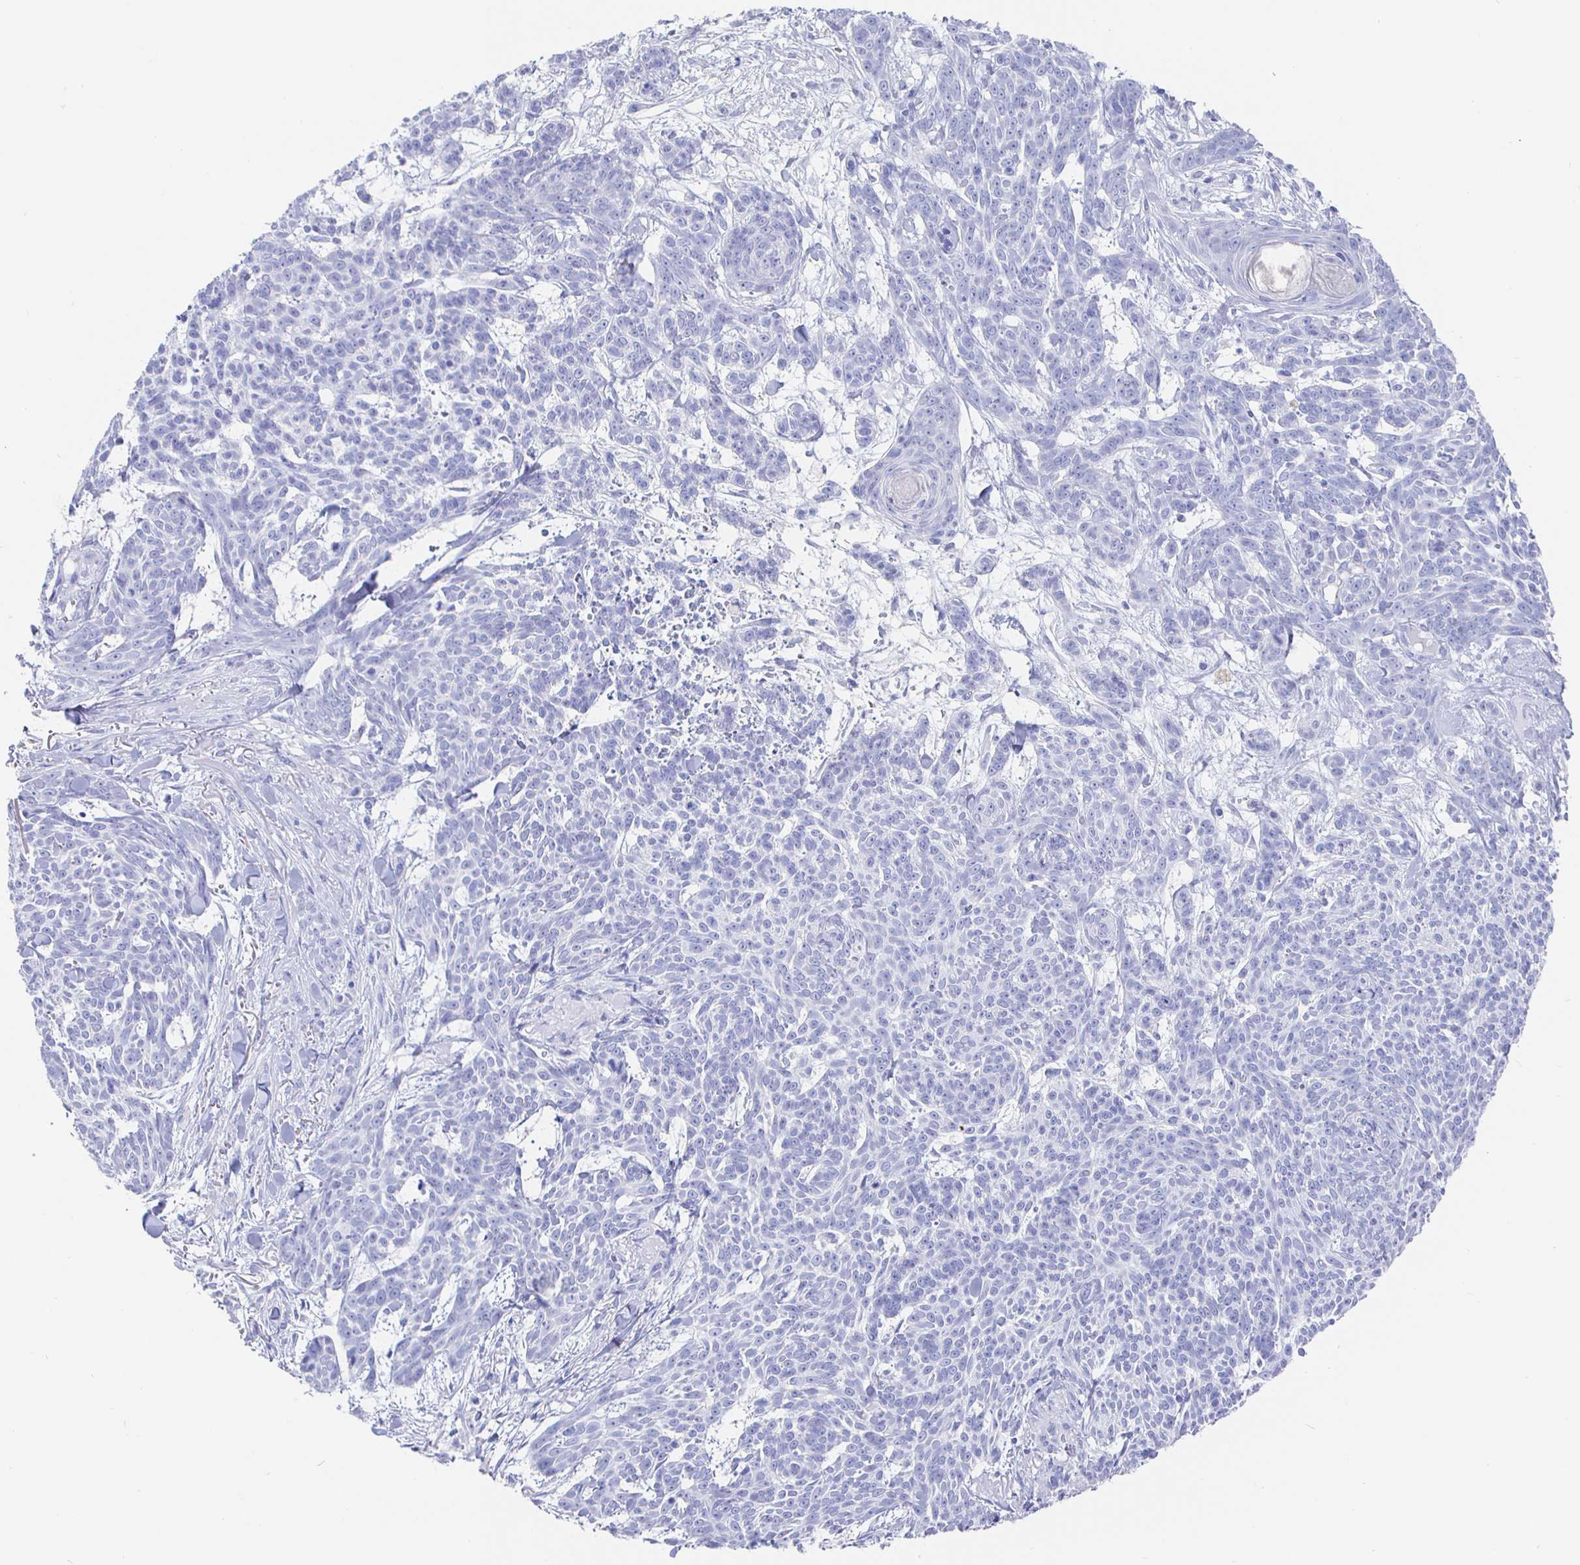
{"staining": {"intensity": "negative", "quantity": "none", "location": "none"}, "tissue": "skin cancer", "cell_type": "Tumor cells", "image_type": "cancer", "snomed": [{"axis": "morphology", "description": "Basal cell carcinoma"}, {"axis": "topography", "description": "Skin"}], "caption": "Immunohistochemistry image of human skin cancer (basal cell carcinoma) stained for a protein (brown), which exhibits no positivity in tumor cells.", "gene": "CLCA1", "patient": {"sex": "female", "age": 93}}